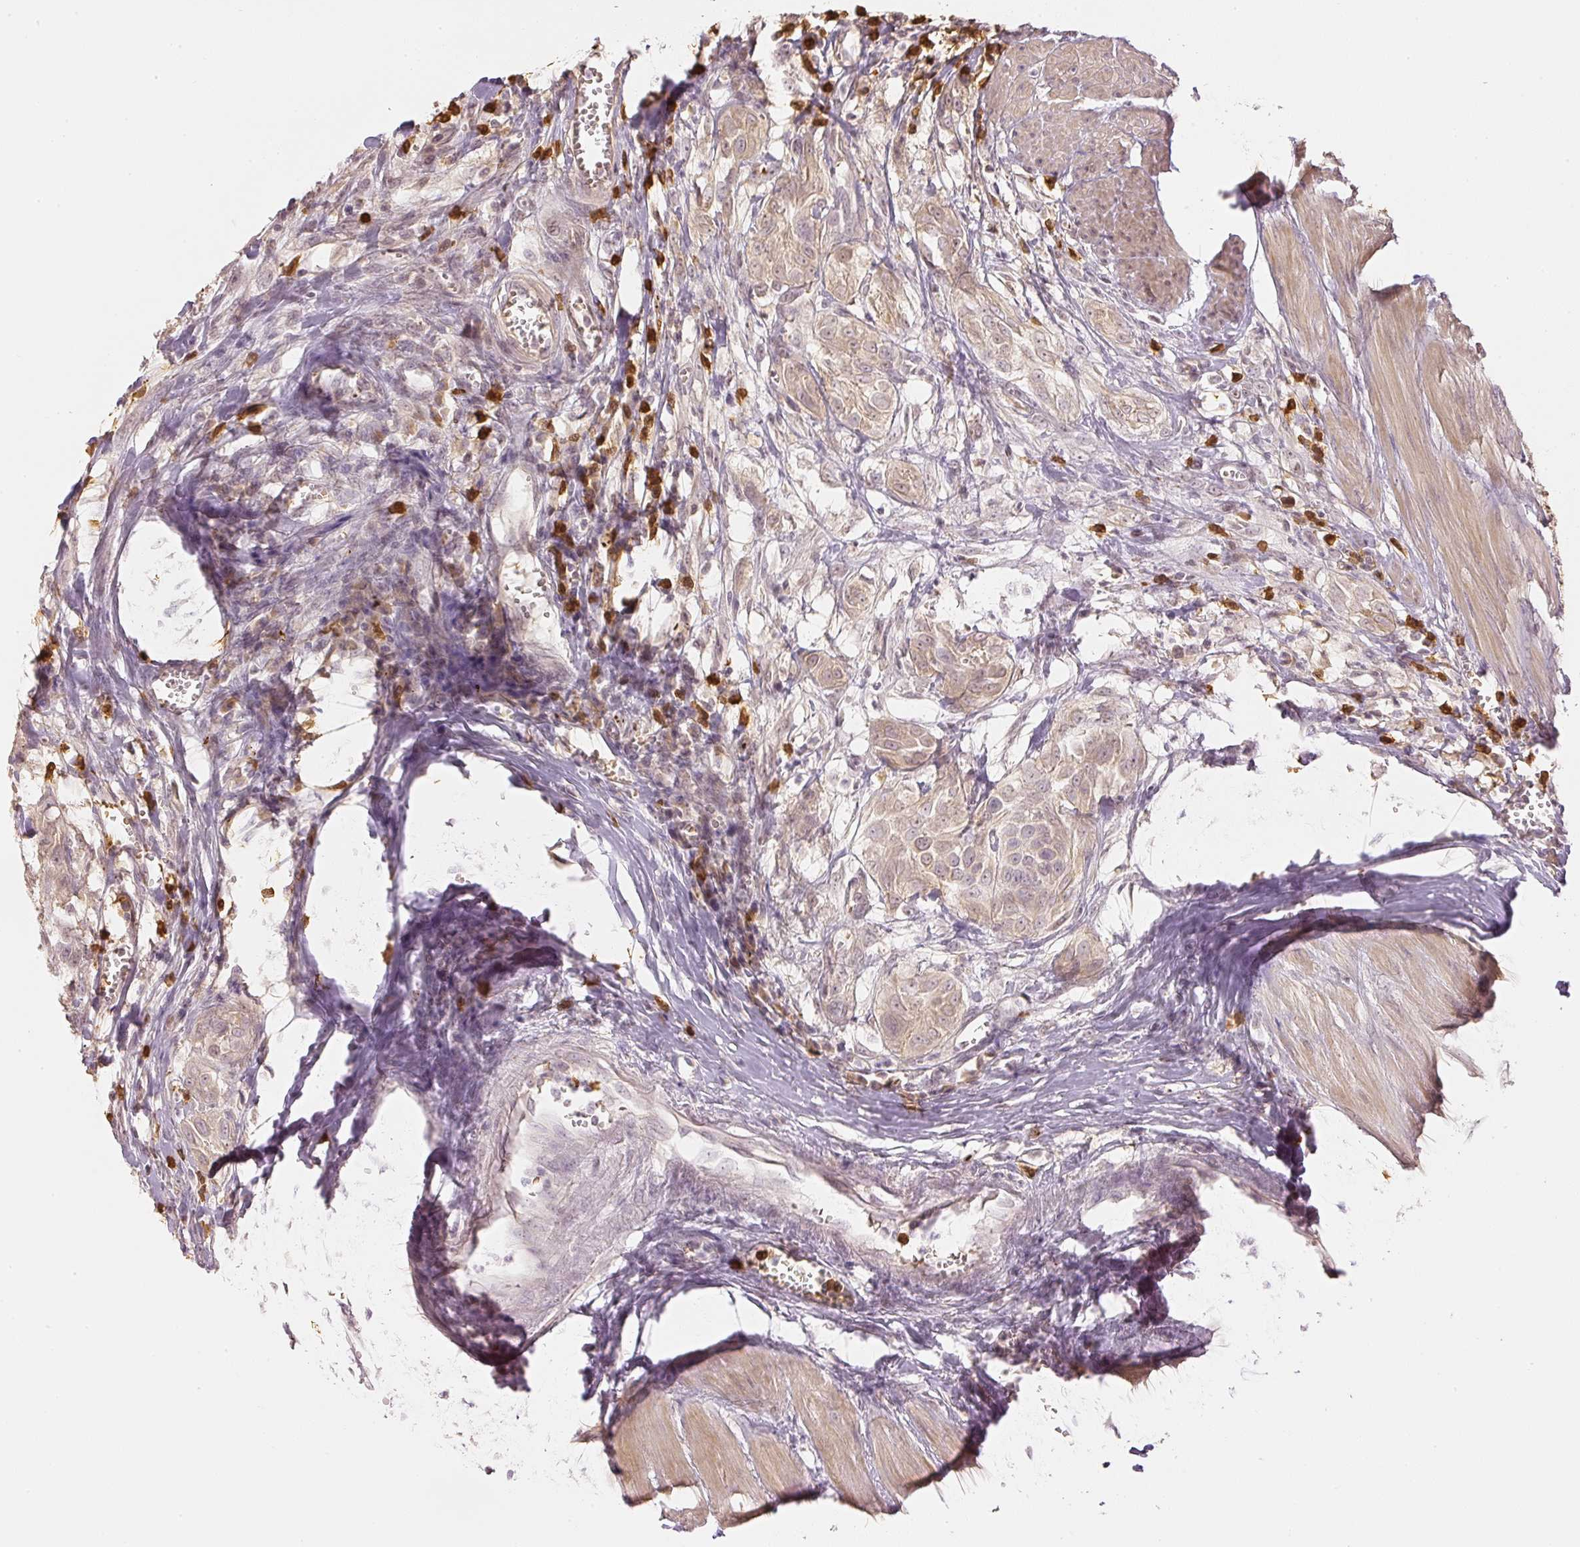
{"staining": {"intensity": "weak", "quantity": ">75%", "location": "cytoplasmic/membranous"}, "tissue": "urothelial cancer", "cell_type": "Tumor cells", "image_type": "cancer", "snomed": [{"axis": "morphology", "description": "Urothelial carcinoma, High grade"}, {"axis": "topography", "description": "Urinary bladder"}], "caption": "DAB (3,3'-diaminobenzidine) immunohistochemical staining of human urothelial cancer shows weak cytoplasmic/membranous protein positivity in approximately >75% of tumor cells. (DAB (3,3'-diaminobenzidine) IHC, brown staining for protein, blue staining for nuclei).", "gene": "GZMA", "patient": {"sex": "male", "age": 57}}